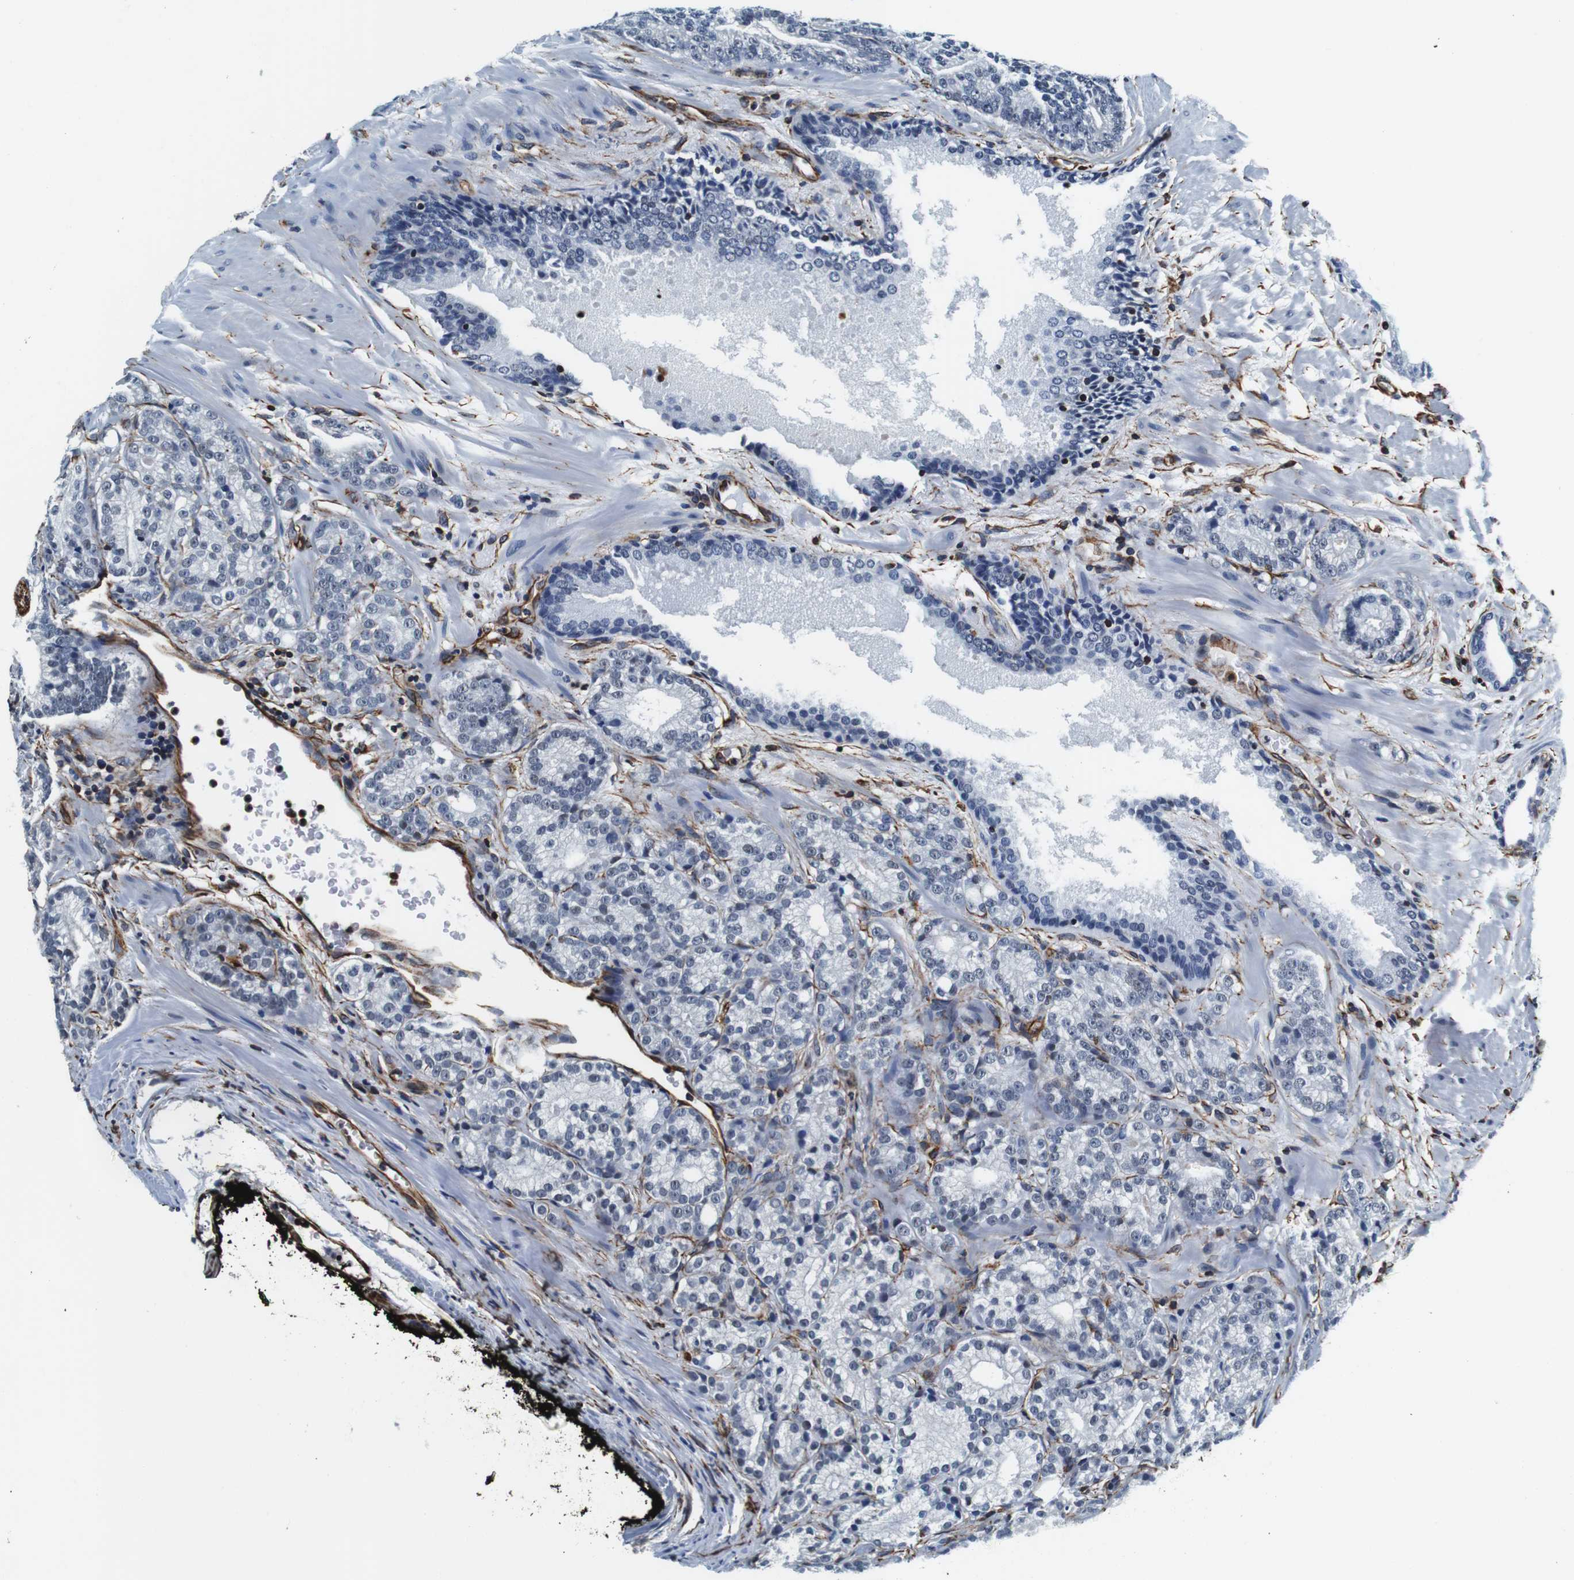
{"staining": {"intensity": "negative", "quantity": "none", "location": "none"}, "tissue": "prostate cancer", "cell_type": "Tumor cells", "image_type": "cancer", "snomed": [{"axis": "morphology", "description": "Adenocarcinoma, High grade"}, {"axis": "topography", "description": "Prostate"}], "caption": "DAB (3,3'-diaminobenzidine) immunohistochemical staining of prostate adenocarcinoma (high-grade) displays no significant staining in tumor cells.", "gene": "GJE1", "patient": {"sex": "male", "age": 61}}